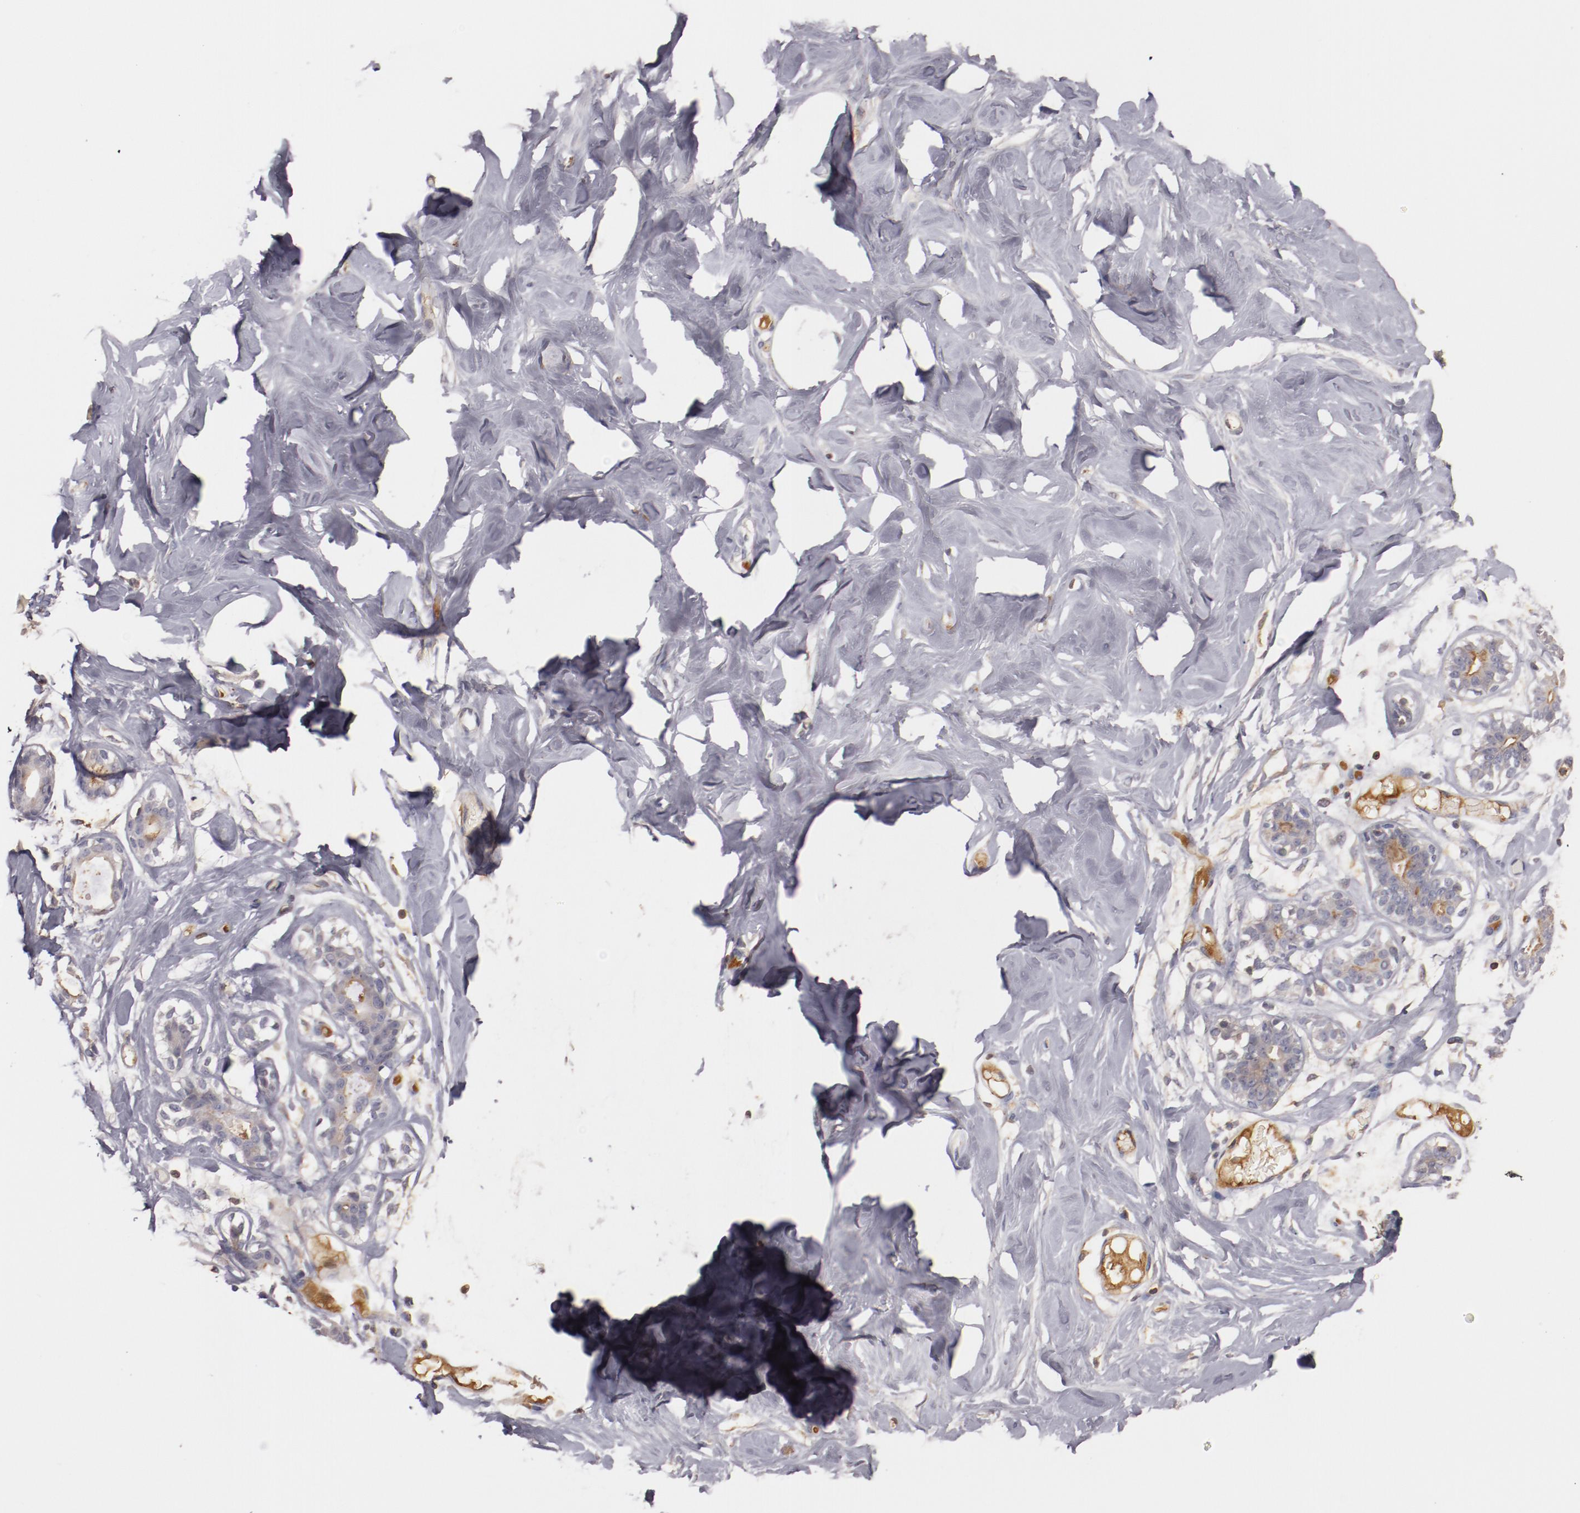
{"staining": {"intensity": "negative", "quantity": "none", "location": "none"}, "tissue": "breast", "cell_type": "Adipocytes", "image_type": "normal", "snomed": [{"axis": "morphology", "description": "Normal tissue, NOS"}, {"axis": "topography", "description": "Breast"}, {"axis": "topography", "description": "Soft tissue"}], "caption": "Immunohistochemical staining of benign human breast shows no significant positivity in adipocytes. The staining was performed using DAB (3,3'-diaminobenzidine) to visualize the protein expression in brown, while the nuclei were stained in blue with hematoxylin (Magnification: 20x).", "gene": "MBL2", "patient": {"sex": "female", "age": 25}}